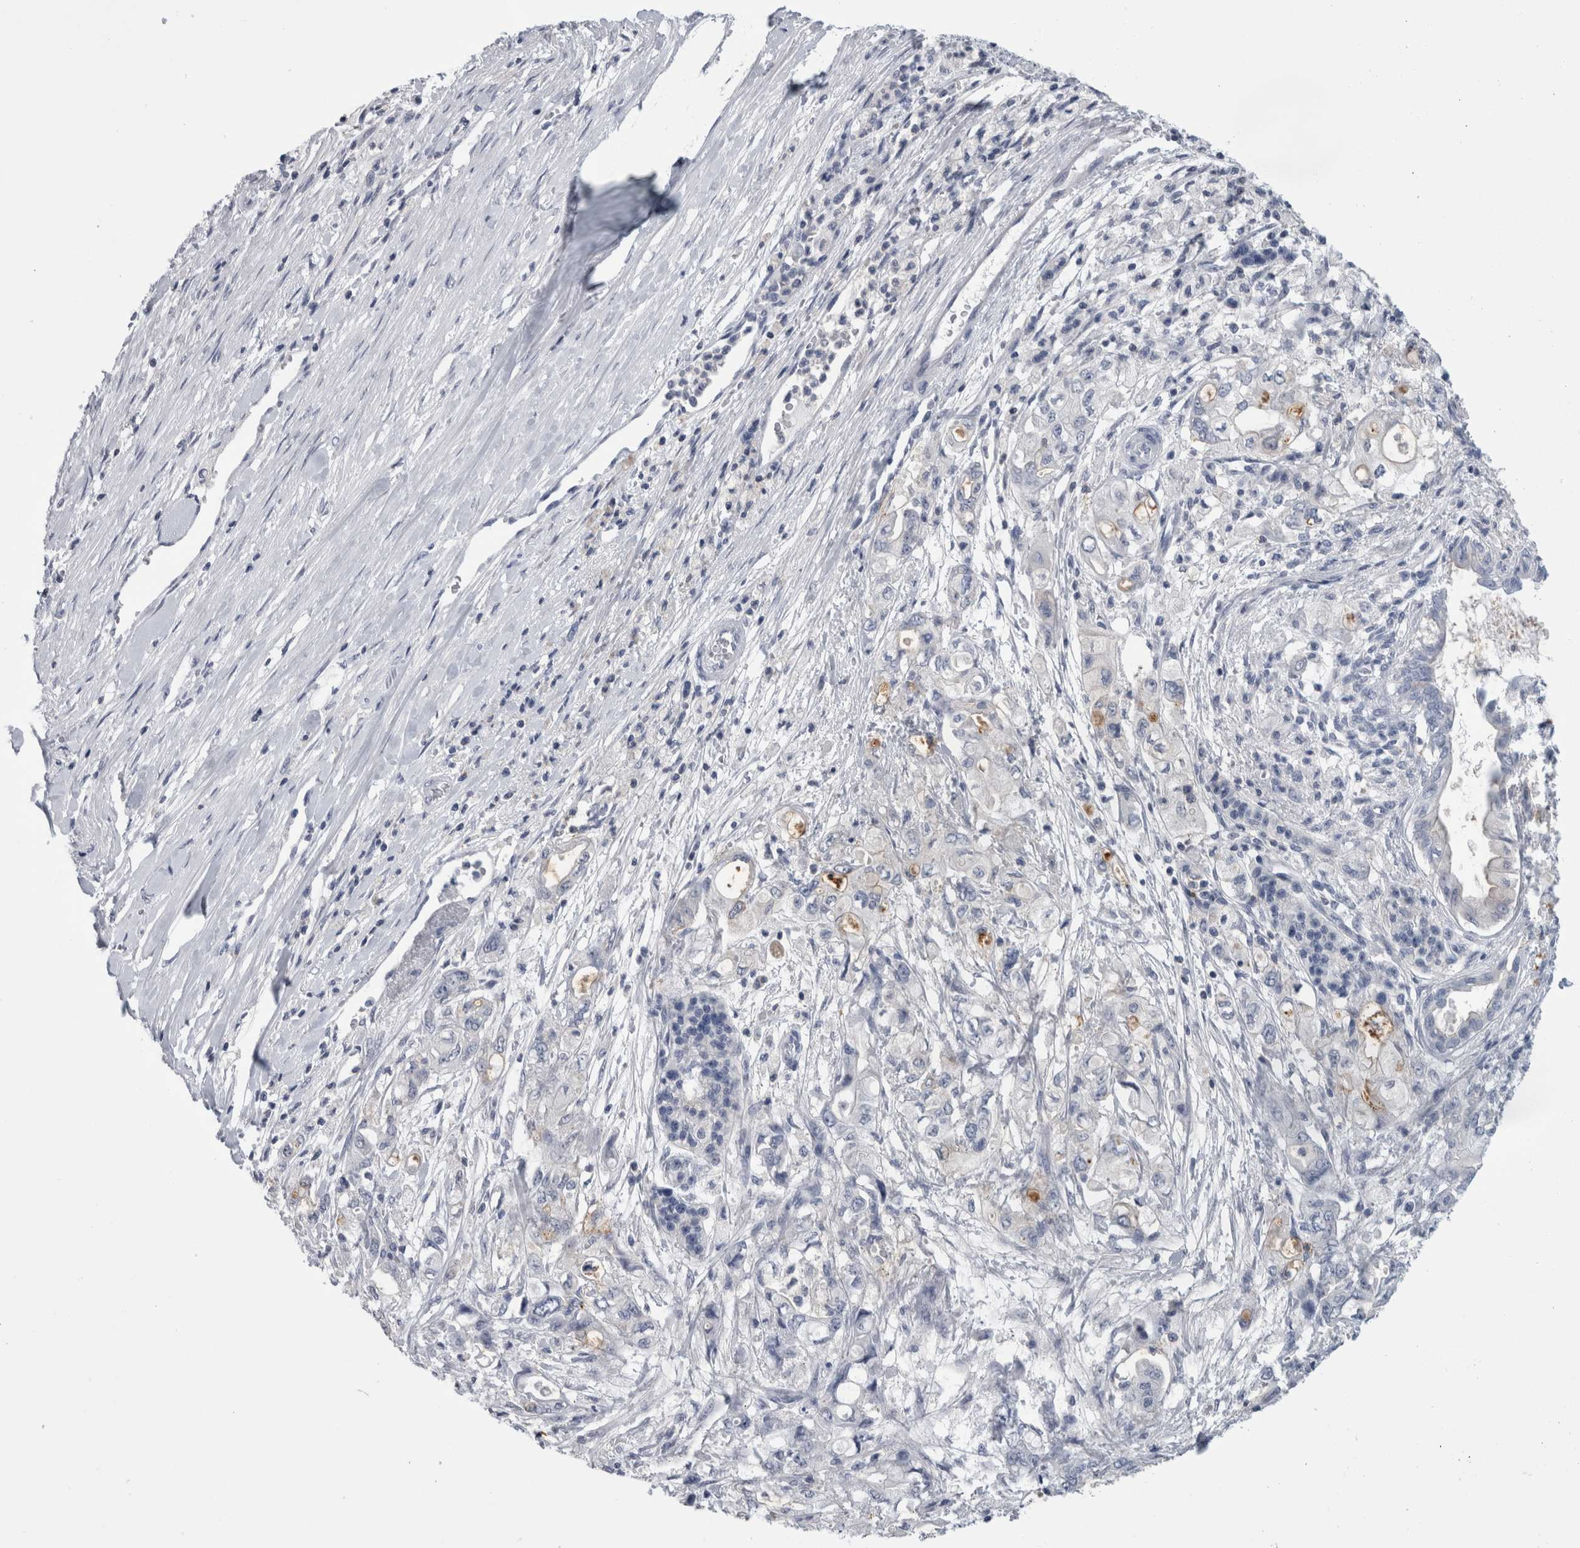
{"staining": {"intensity": "negative", "quantity": "none", "location": "none"}, "tissue": "pancreatic cancer", "cell_type": "Tumor cells", "image_type": "cancer", "snomed": [{"axis": "morphology", "description": "Adenocarcinoma, NOS"}, {"axis": "topography", "description": "Pancreas"}], "caption": "Immunohistochemistry image of neoplastic tissue: pancreatic adenocarcinoma stained with DAB demonstrates no significant protein positivity in tumor cells. Brightfield microscopy of immunohistochemistry stained with DAB (brown) and hematoxylin (blue), captured at high magnification.", "gene": "ANKFY1", "patient": {"sex": "male", "age": 79}}